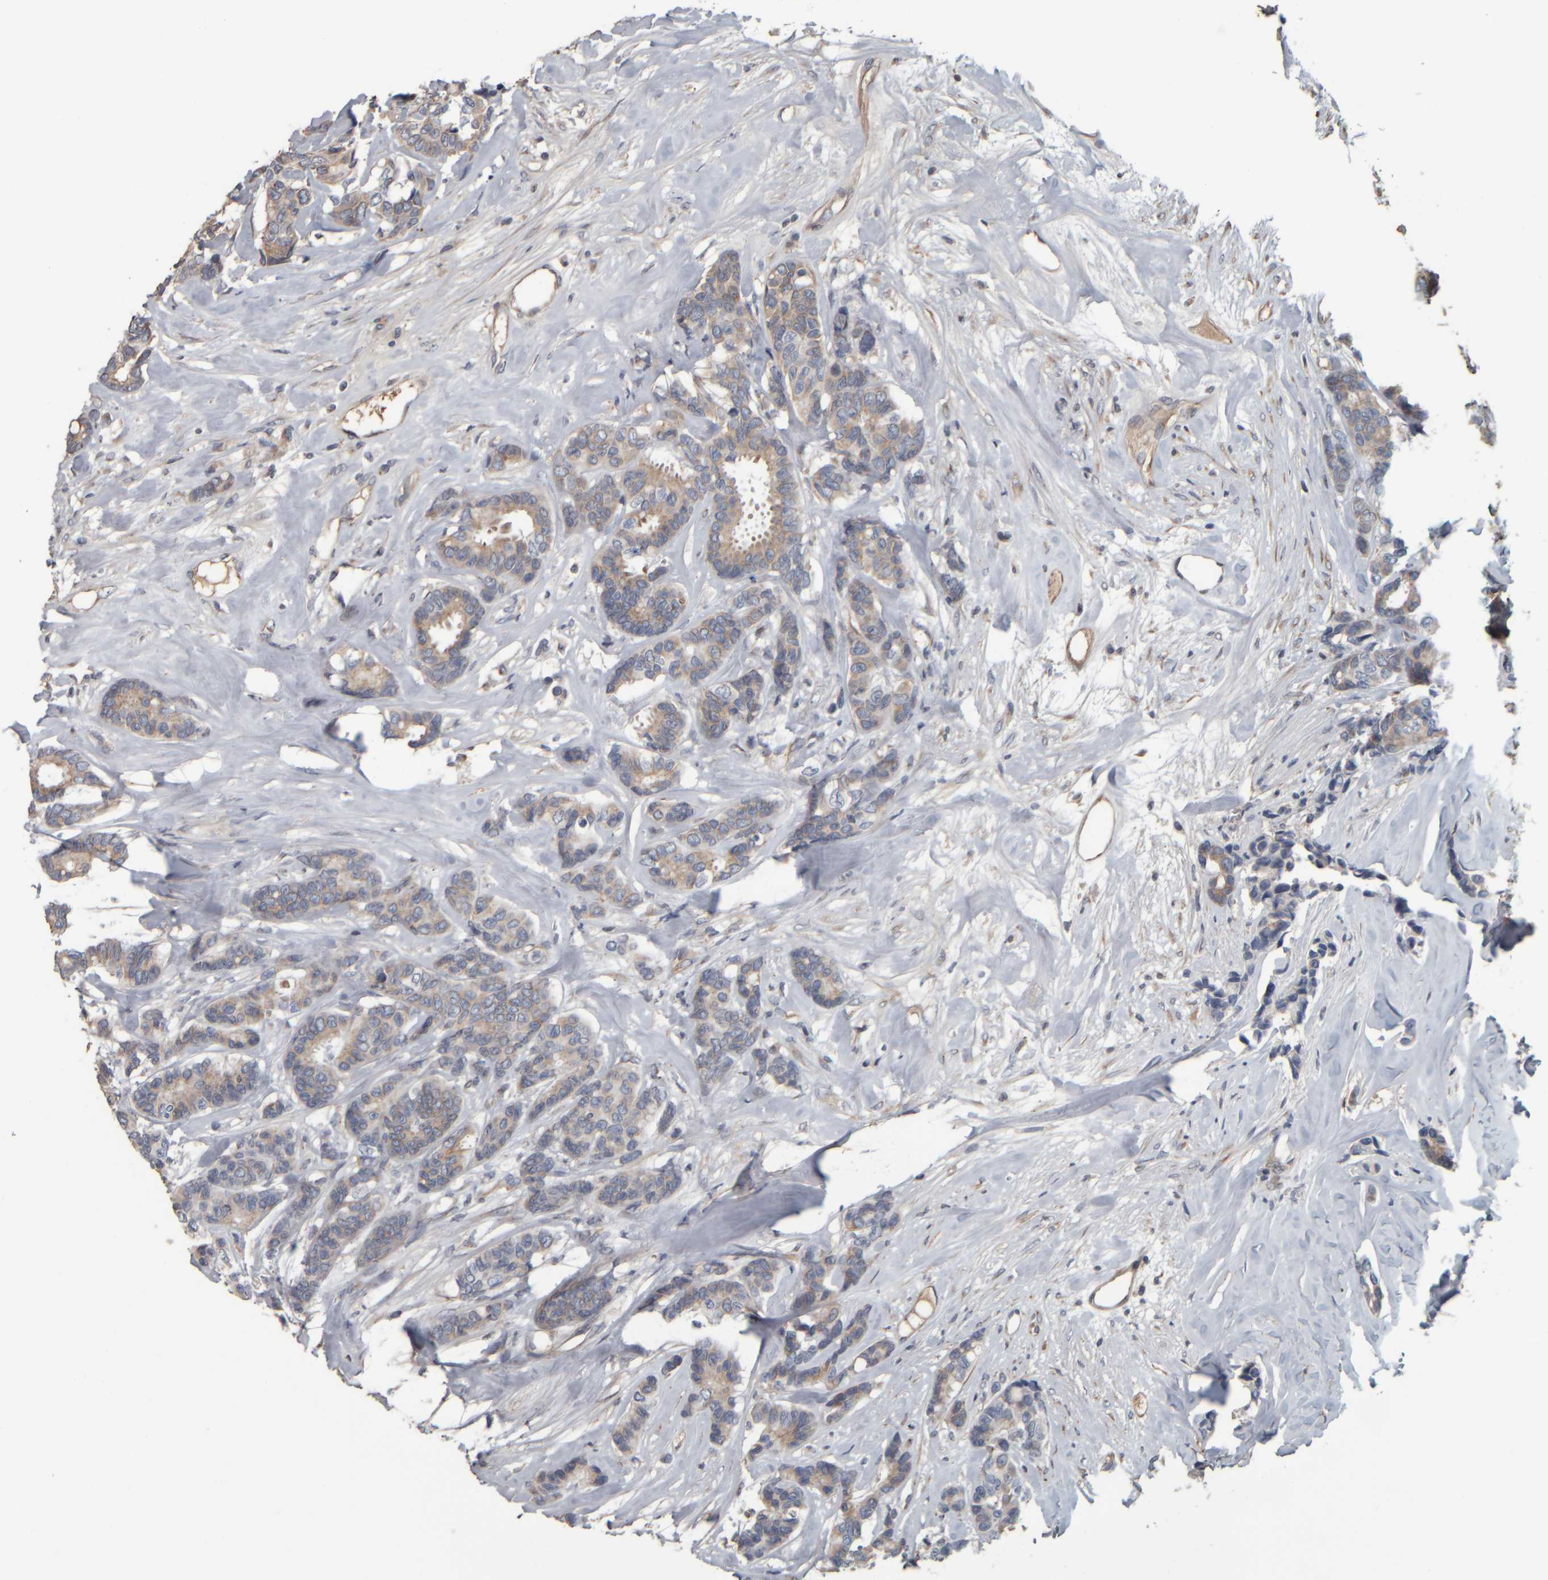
{"staining": {"intensity": "moderate", "quantity": "<25%", "location": "cytoplasmic/membranous"}, "tissue": "breast cancer", "cell_type": "Tumor cells", "image_type": "cancer", "snomed": [{"axis": "morphology", "description": "Duct carcinoma"}, {"axis": "topography", "description": "Breast"}], "caption": "This micrograph demonstrates breast cancer stained with immunohistochemistry to label a protein in brown. The cytoplasmic/membranous of tumor cells show moderate positivity for the protein. Nuclei are counter-stained blue.", "gene": "CAVIN4", "patient": {"sex": "female", "age": 87}}